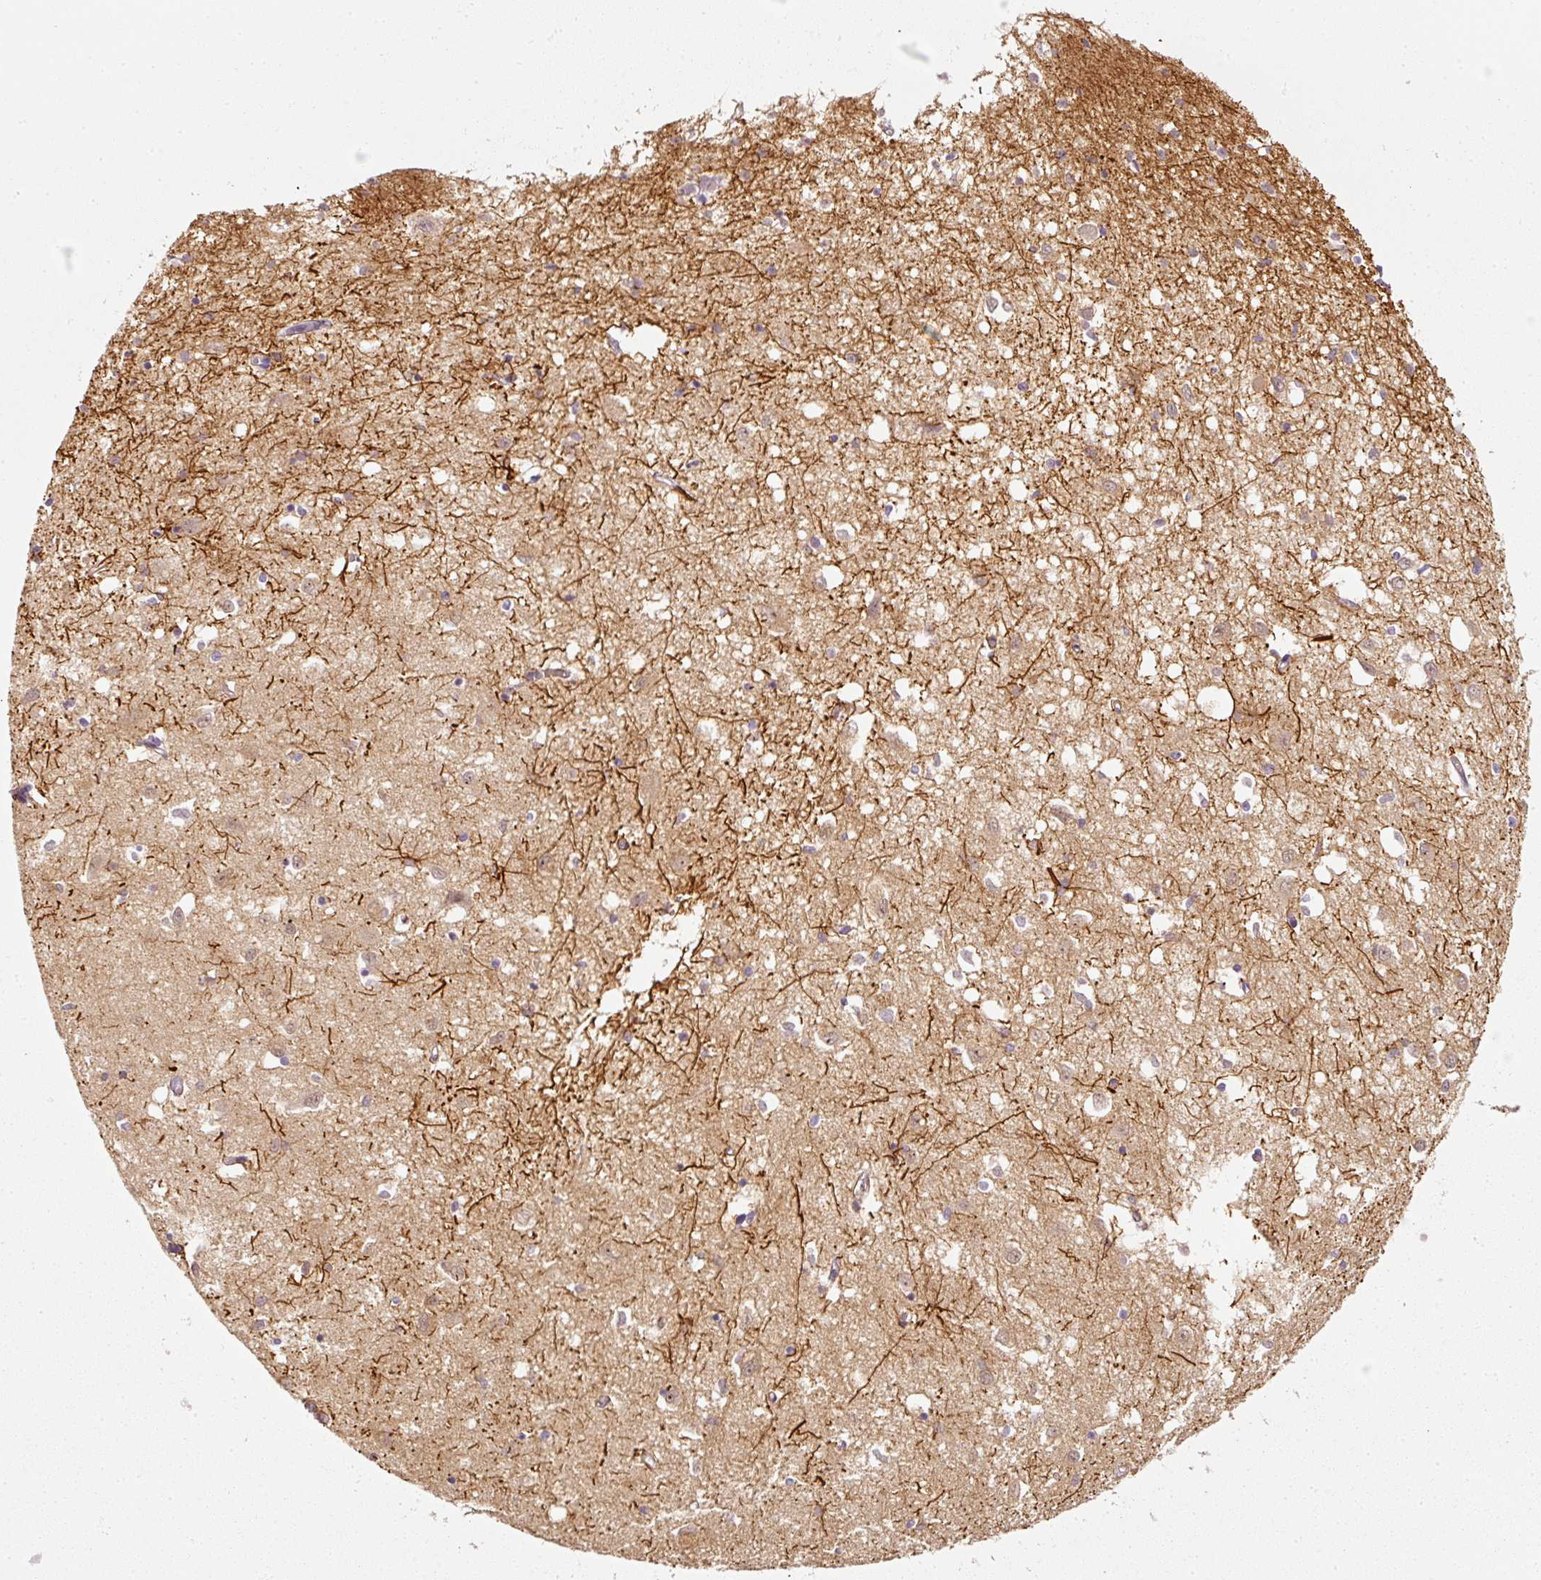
{"staining": {"intensity": "strong", "quantity": "<25%", "location": "cytoplasmic/membranous"}, "tissue": "caudate", "cell_type": "Glial cells", "image_type": "normal", "snomed": [{"axis": "morphology", "description": "Normal tissue, NOS"}, {"axis": "topography", "description": "Lateral ventricle wall"}], "caption": "An image of human caudate stained for a protein displays strong cytoplasmic/membranous brown staining in glial cells. The staining was performed using DAB (3,3'-diaminobenzidine) to visualize the protein expression in brown, while the nuclei were stained in blue with hematoxylin (Magnification: 20x).", "gene": "TOGARAM1", "patient": {"sex": "male", "age": 70}}